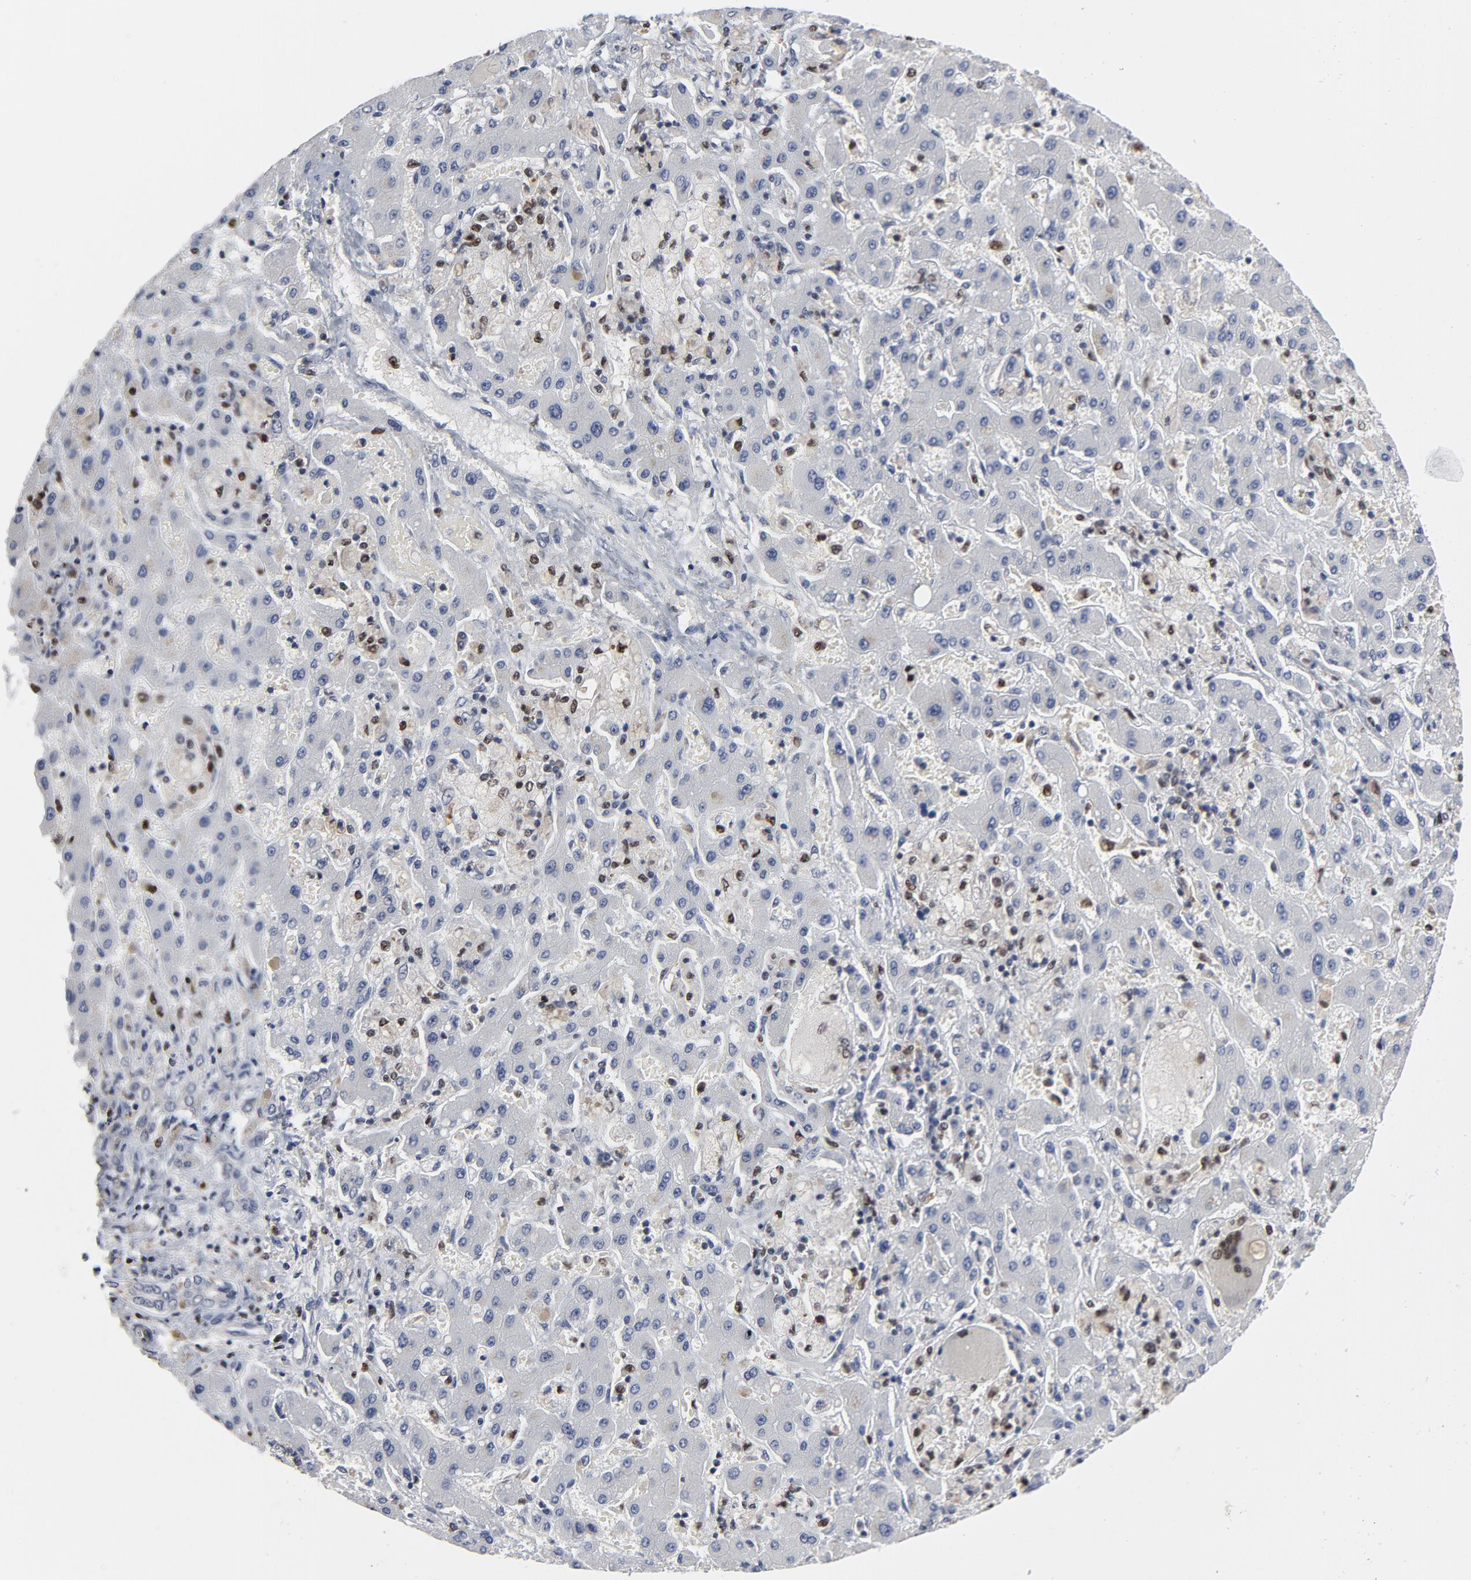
{"staining": {"intensity": "negative", "quantity": "none", "location": "none"}, "tissue": "liver cancer", "cell_type": "Tumor cells", "image_type": "cancer", "snomed": [{"axis": "morphology", "description": "Cholangiocarcinoma"}, {"axis": "topography", "description": "Liver"}], "caption": "This is an IHC micrograph of liver cancer (cholangiocarcinoma). There is no staining in tumor cells.", "gene": "NFKB1", "patient": {"sex": "male", "age": 50}}